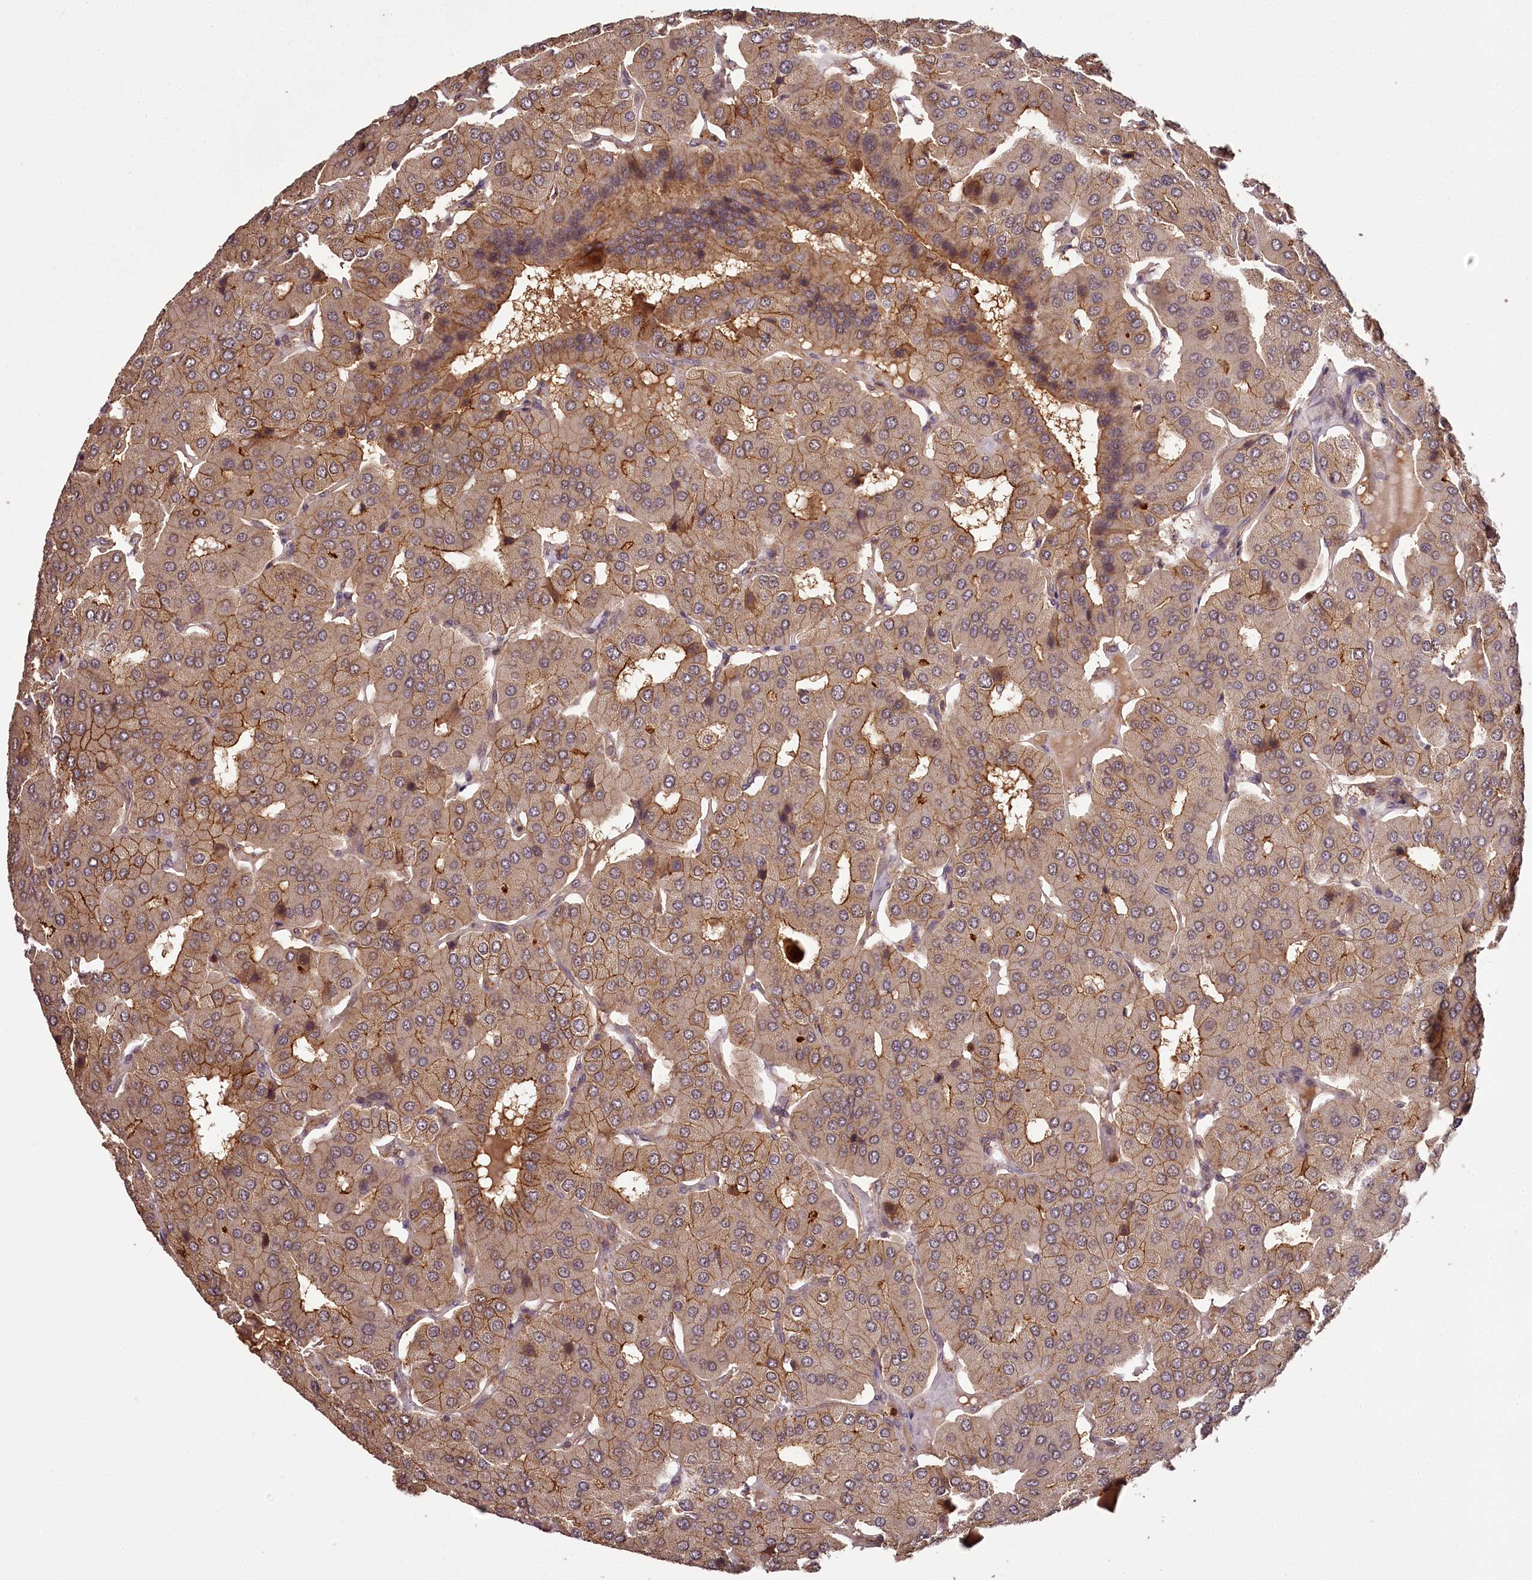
{"staining": {"intensity": "moderate", "quantity": ">75%", "location": "cytoplasmic/membranous"}, "tissue": "parathyroid gland", "cell_type": "Glandular cells", "image_type": "normal", "snomed": [{"axis": "morphology", "description": "Normal tissue, NOS"}, {"axis": "morphology", "description": "Adenoma, NOS"}, {"axis": "topography", "description": "Parathyroid gland"}], "caption": "The image displays staining of unremarkable parathyroid gland, revealing moderate cytoplasmic/membranous protein positivity (brown color) within glandular cells.", "gene": "TTC12", "patient": {"sex": "female", "age": 86}}